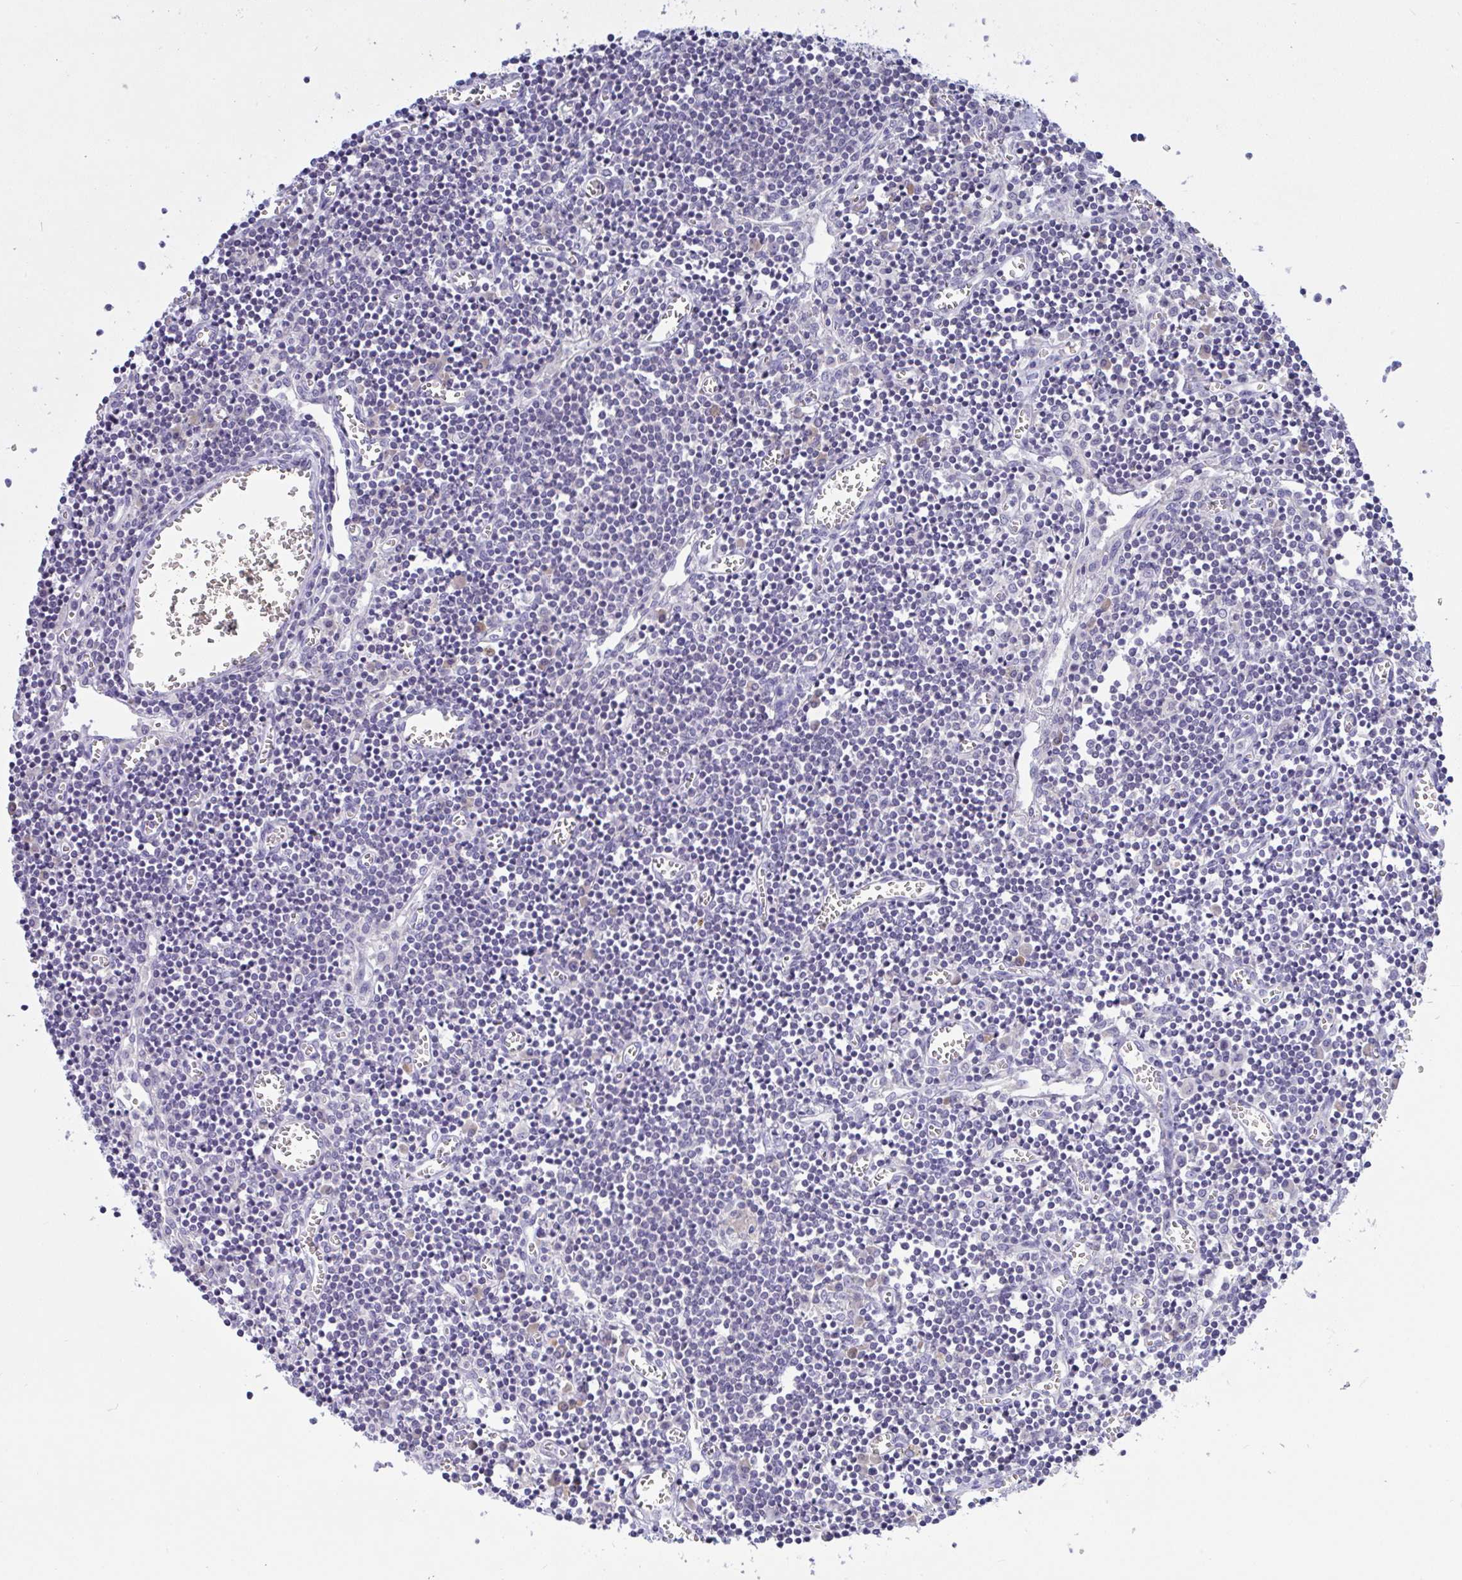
{"staining": {"intensity": "negative", "quantity": "none", "location": "none"}, "tissue": "lymph node", "cell_type": "Germinal center cells", "image_type": "normal", "snomed": [{"axis": "morphology", "description": "Normal tissue, NOS"}, {"axis": "topography", "description": "Lymph node"}], "caption": "Immunohistochemistry of normal lymph node exhibits no positivity in germinal center cells.", "gene": "TMEM41A", "patient": {"sex": "male", "age": 66}}